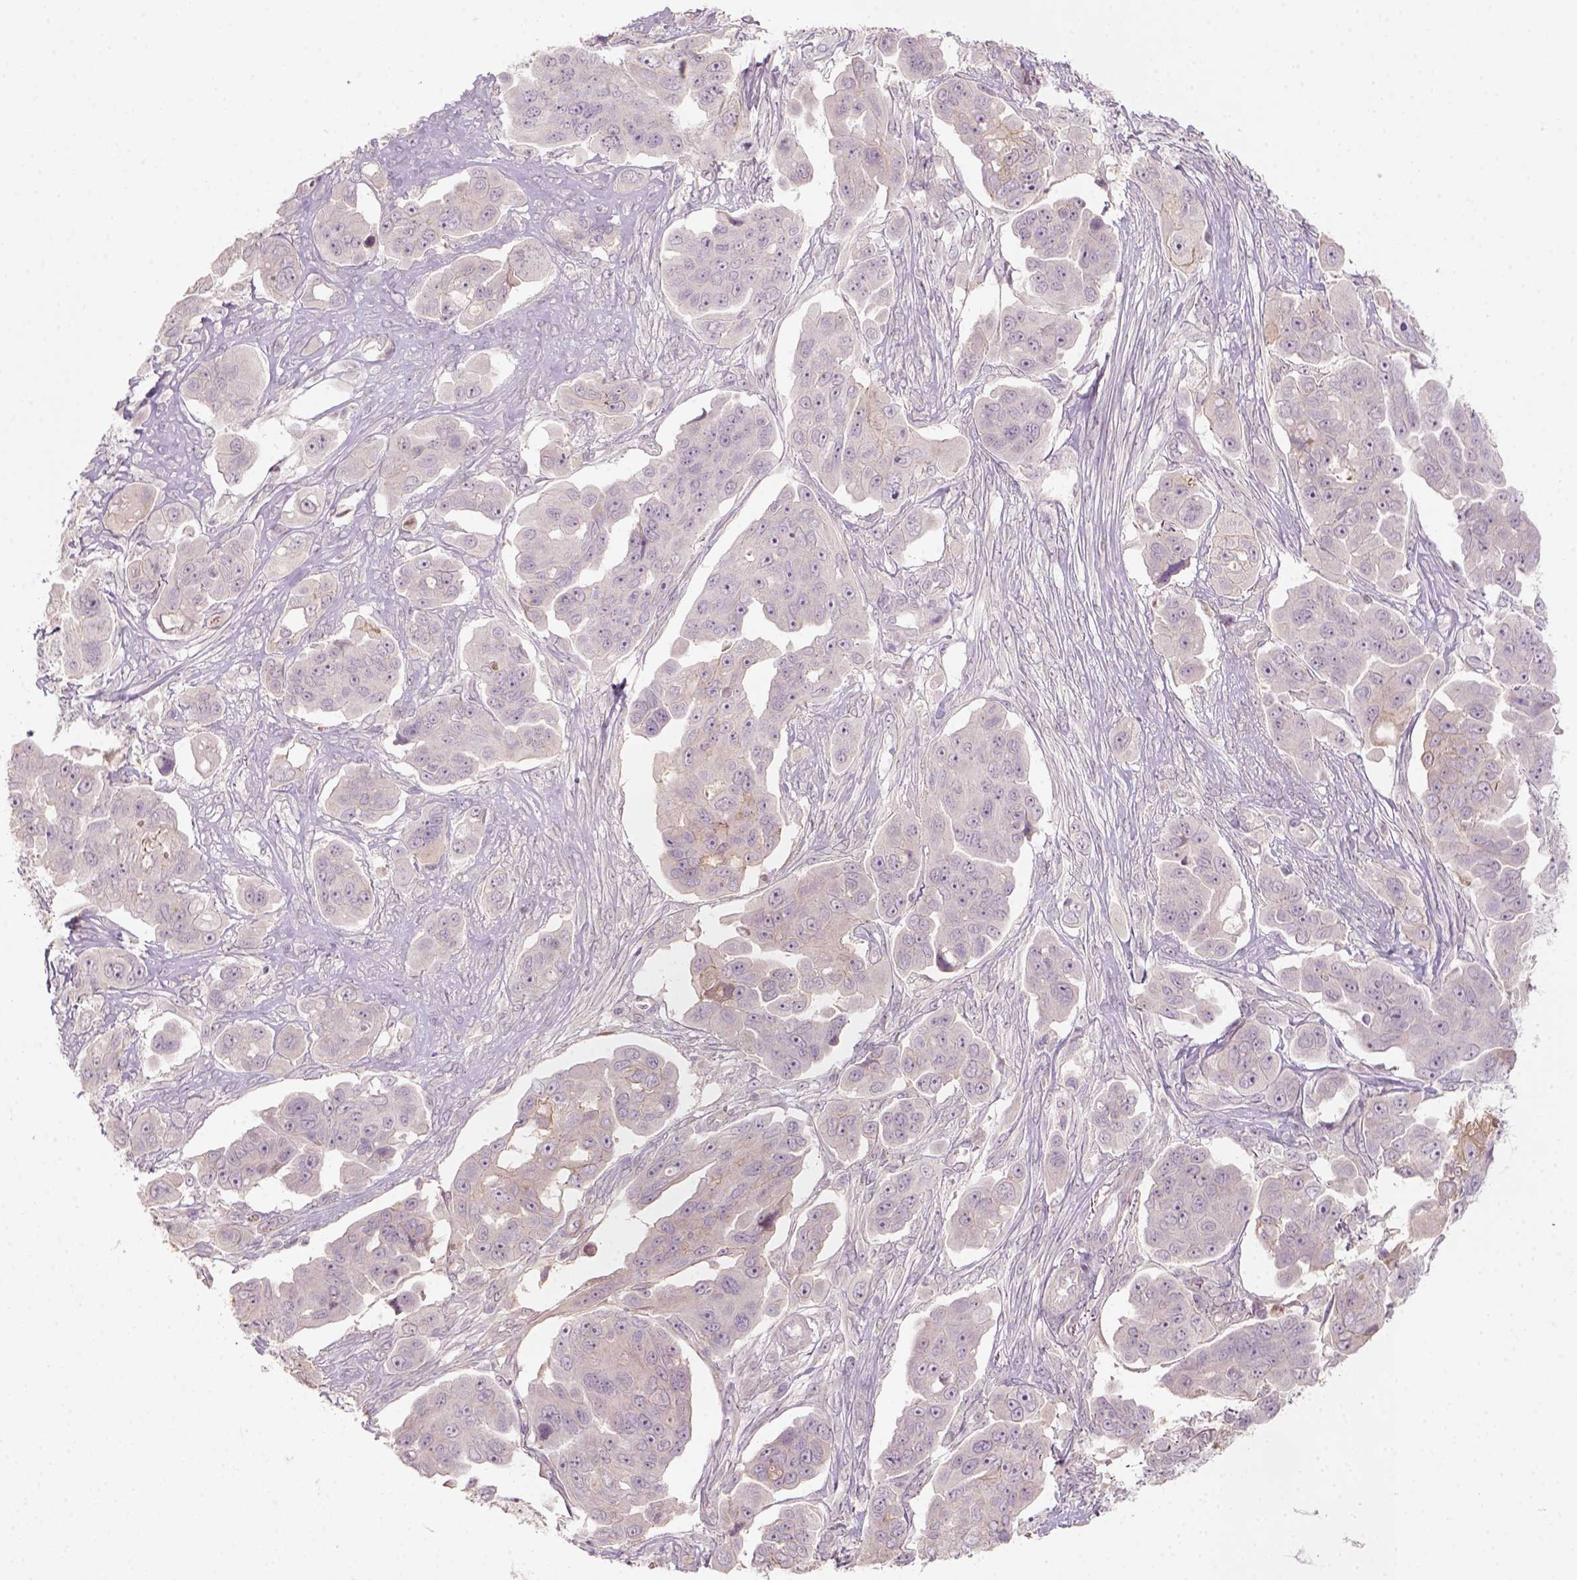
{"staining": {"intensity": "weak", "quantity": "<25%", "location": "cytoplasmic/membranous"}, "tissue": "ovarian cancer", "cell_type": "Tumor cells", "image_type": "cancer", "snomed": [{"axis": "morphology", "description": "Carcinoma, endometroid"}, {"axis": "topography", "description": "Ovary"}], "caption": "An immunohistochemistry histopathology image of ovarian cancer (endometroid carcinoma) is shown. There is no staining in tumor cells of ovarian cancer (endometroid carcinoma).", "gene": "AQP9", "patient": {"sex": "female", "age": 70}}